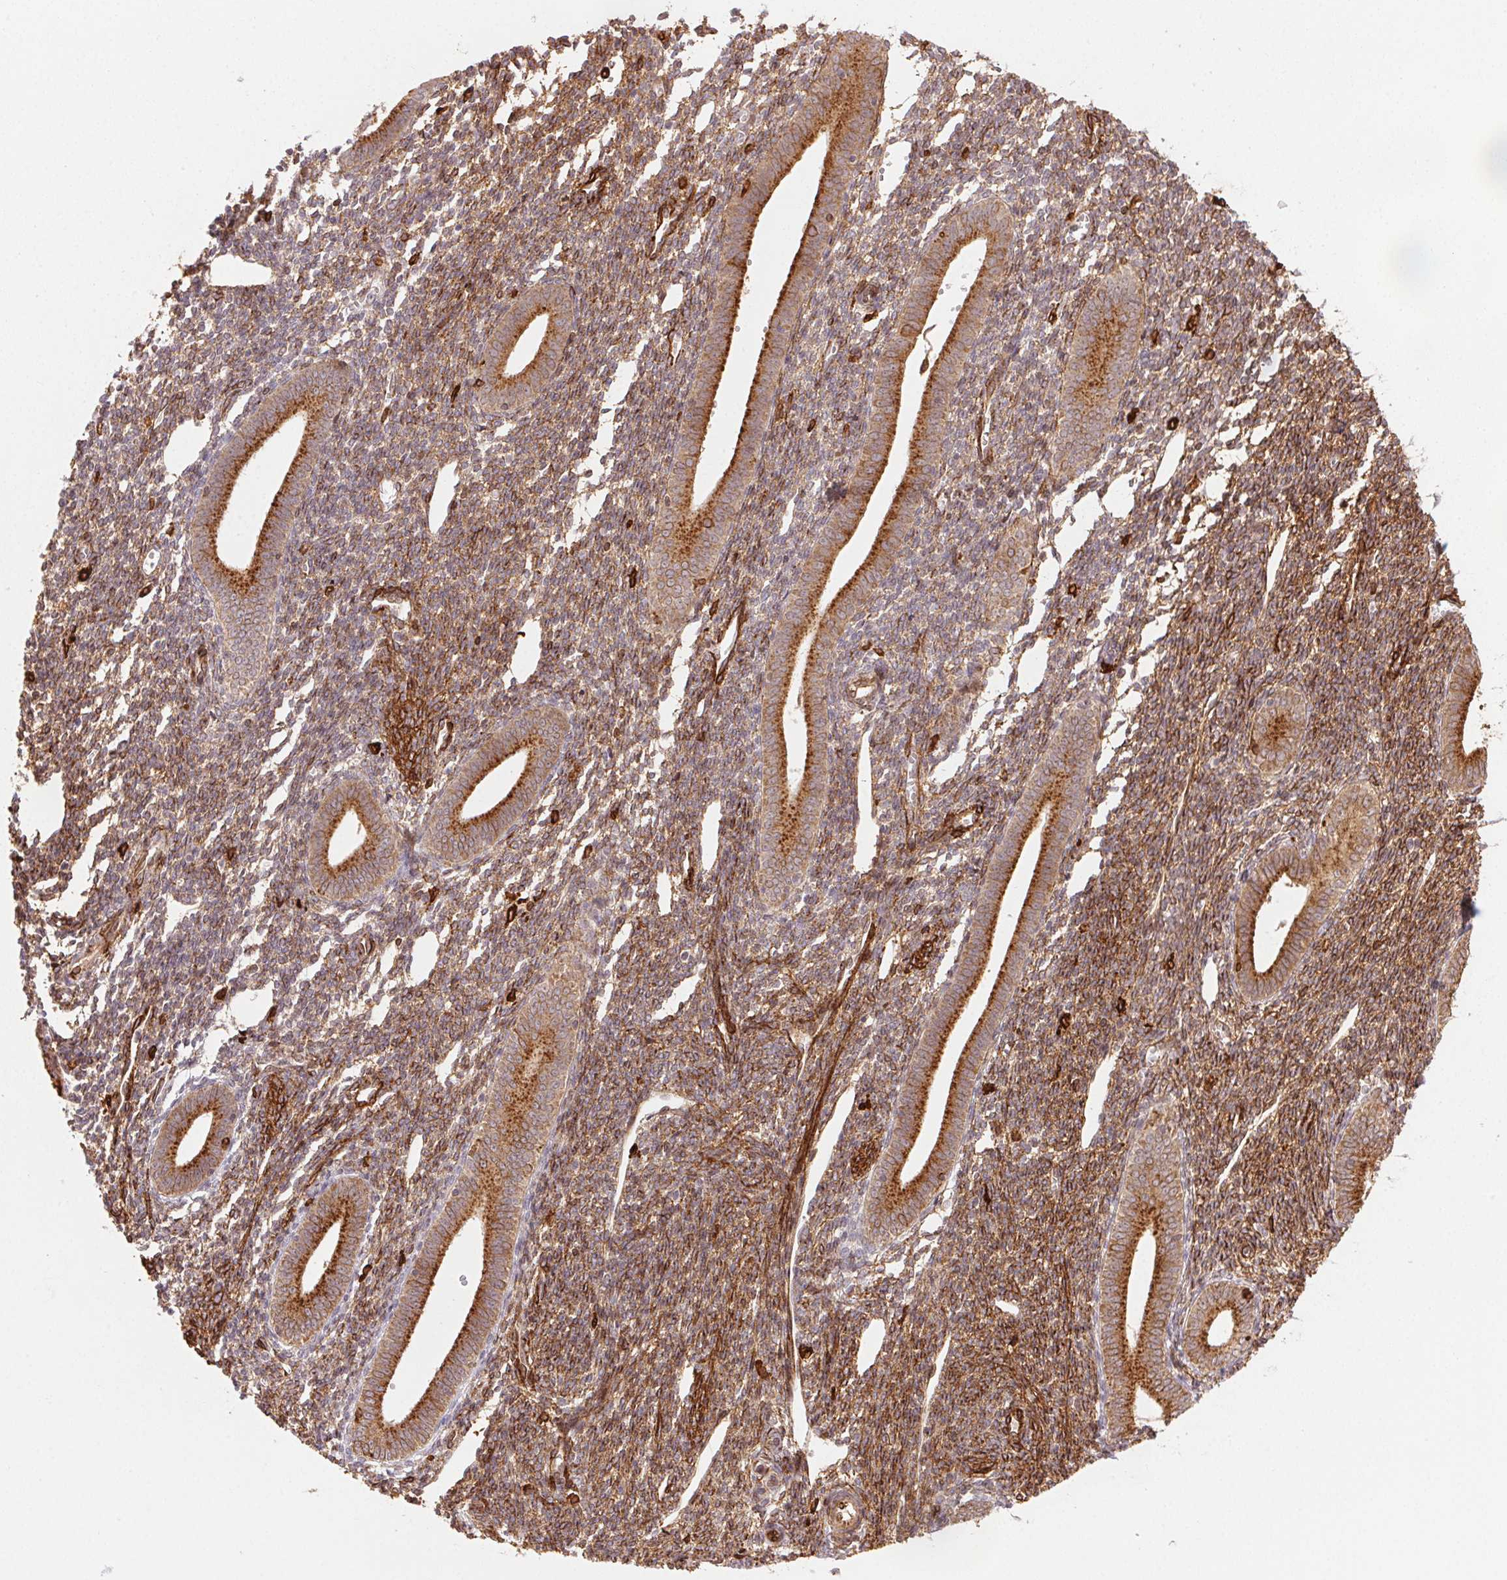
{"staining": {"intensity": "moderate", "quantity": "25%-75%", "location": "cytoplasmic/membranous"}, "tissue": "endometrium", "cell_type": "Cells in endometrial stroma", "image_type": "normal", "snomed": [{"axis": "morphology", "description": "Normal tissue, NOS"}, {"axis": "topography", "description": "Endometrium"}], "caption": "Immunohistochemistry (IHC) staining of unremarkable endometrium, which displays medium levels of moderate cytoplasmic/membranous expression in approximately 25%-75% of cells in endometrial stroma indicating moderate cytoplasmic/membranous protein positivity. The staining was performed using DAB (3,3'-diaminobenzidine) (brown) for protein detection and nuclei were counterstained in hematoxylin (blue).", "gene": "RNASET2", "patient": {"sex": "female", "age": 25}}